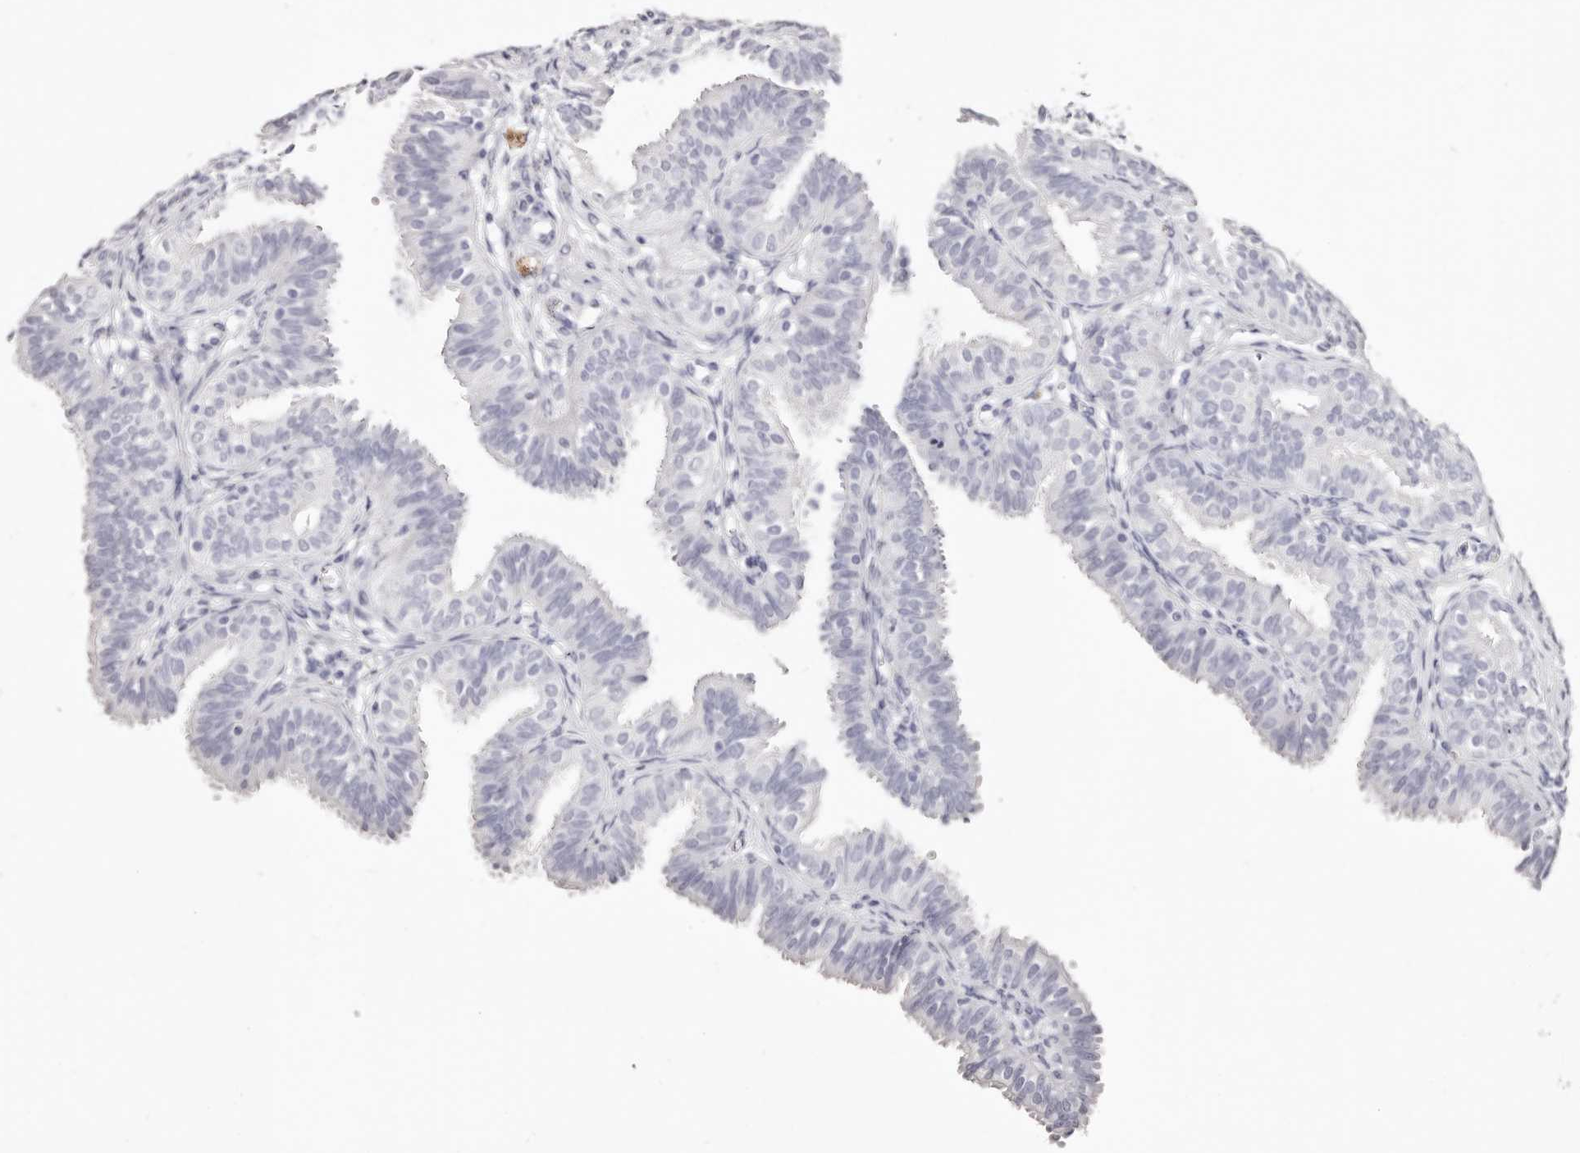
{"staining": {"intensity": "negative", "quantity": "none", "location": "none"}, "tissue": "fallopian tube", "cell_type": "Glandular cells", "image_type": "normal", "snomed": [{"axis": "morphology", "description": "Normal tissue, NOS"}, {"axis": "topography", "description": "Fallopian tube"}], "caption": "Immunohistochemical staining of unremarkable fallopian tube exhibits no significant staining in glandular cells.", "gene": "PF4", "patient": {"sex": "female", "age": 35}}